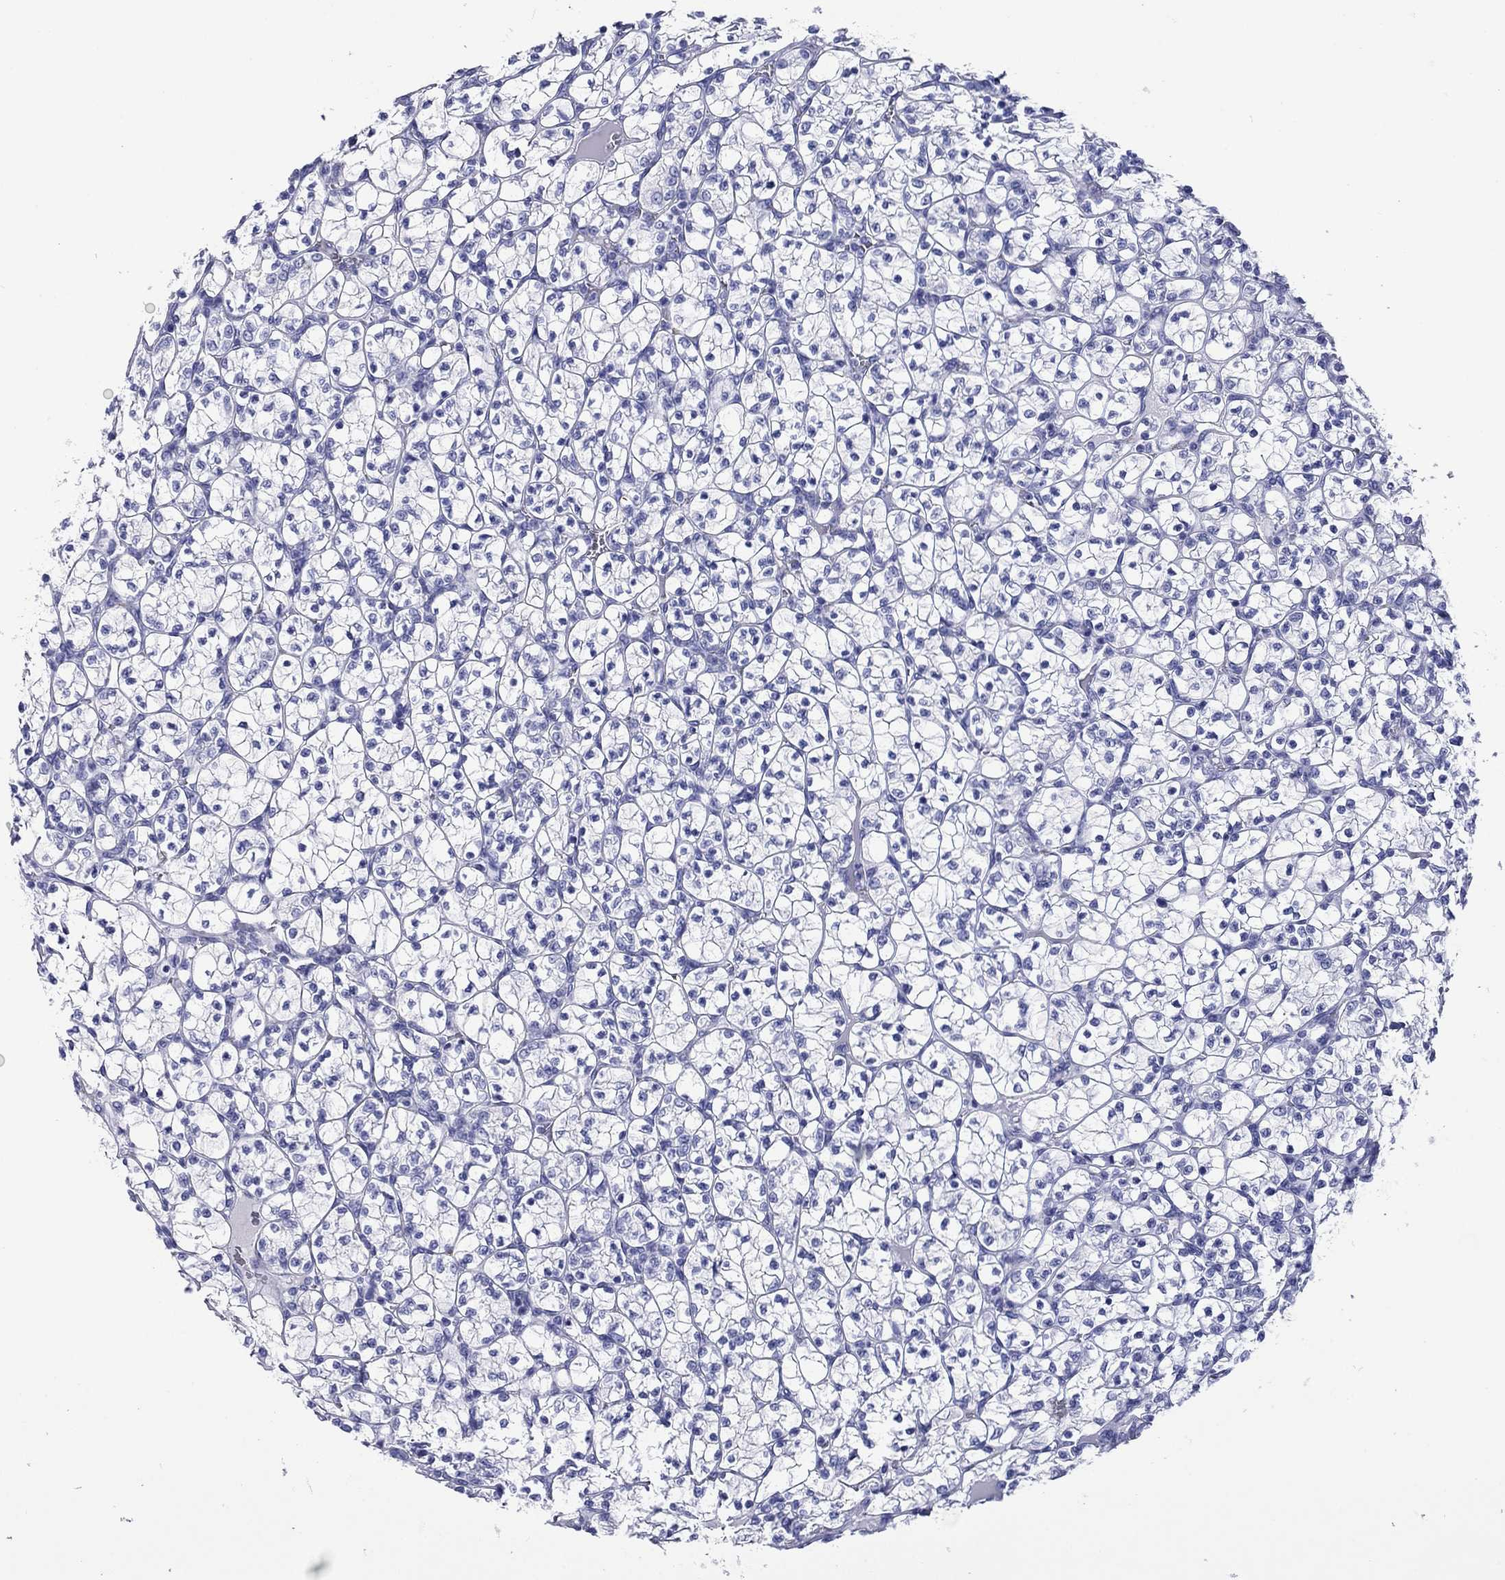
{"staining": {"intensity": "negative", "quantity": "none", "location": "none"}, "tissue": "renal cancer", "cell_type": "Tumor cells", "image_type": "cancer", "snomed": [{"axis": "morphology", "description": "Adenocarcinoma, NOS"}, {"axis": "topography", "description": "Kidney"}], "caption": "Immunohistochemistry histopathology image of neoplastic tissue: renal cancer stained with DAB (3,3'-diaminobenzidine) displays no significant protein staining in tumor cells.", "gene": "ROM1", "patient": {"sex": "female", "age": 89}}